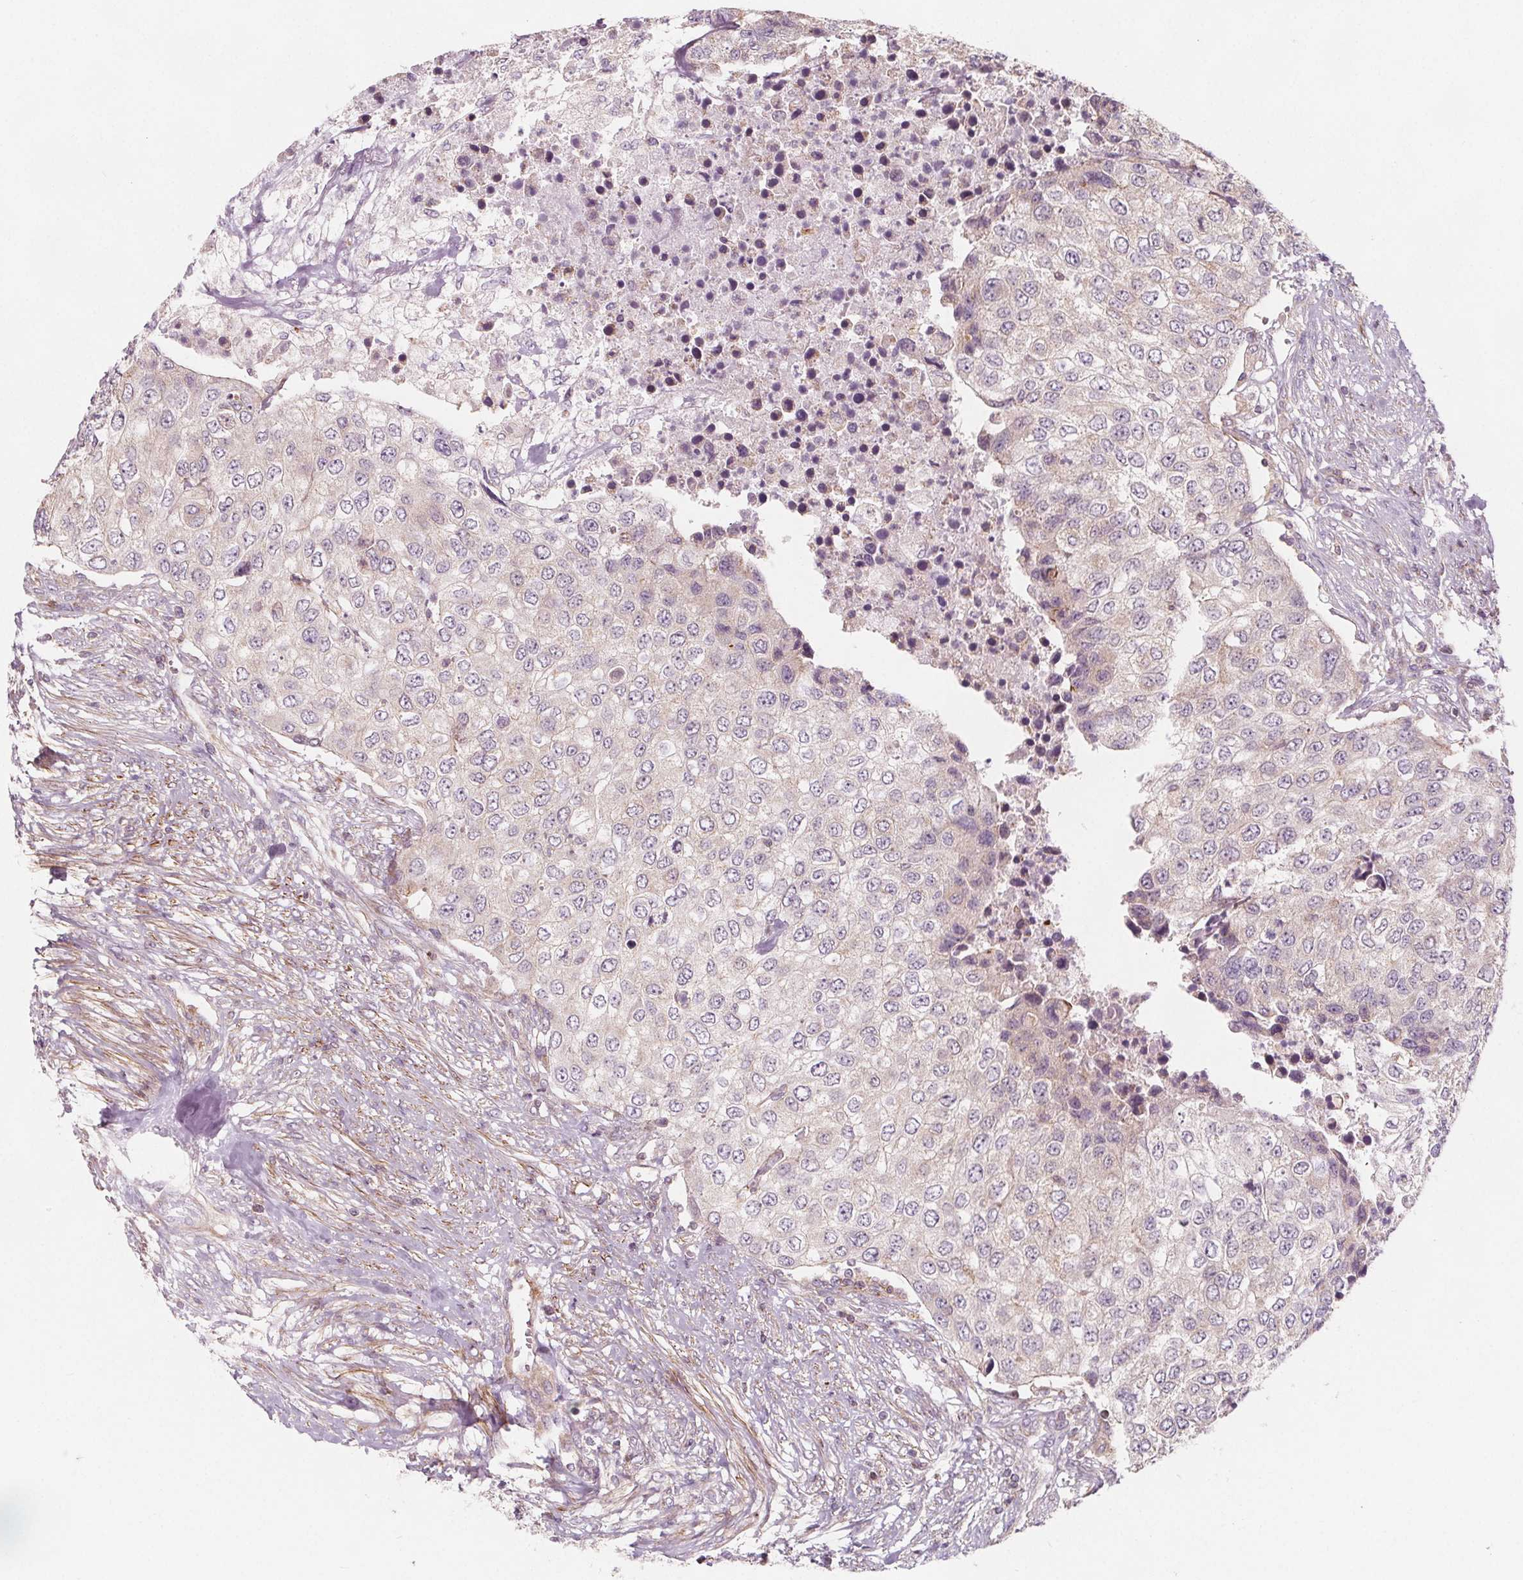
{"staining": {"intensity": "negative", "quantity": "none", "location": "none"}, "tissue": "urothelial cancer", "cell_type": "Tumor cells", "image_type": "cancer", "snomed": [{"axis": "morphology", "description": "Urothelial carcinoma, High grade"}, {"axis": "topography", "description": "Urinary bladder"}], "caption": "Tumor cells show no significant protein positivity in urothelial carcinoma (high-grade).", "gene": "ADAM33", "patient": {"sex": "female", "age": 78}}